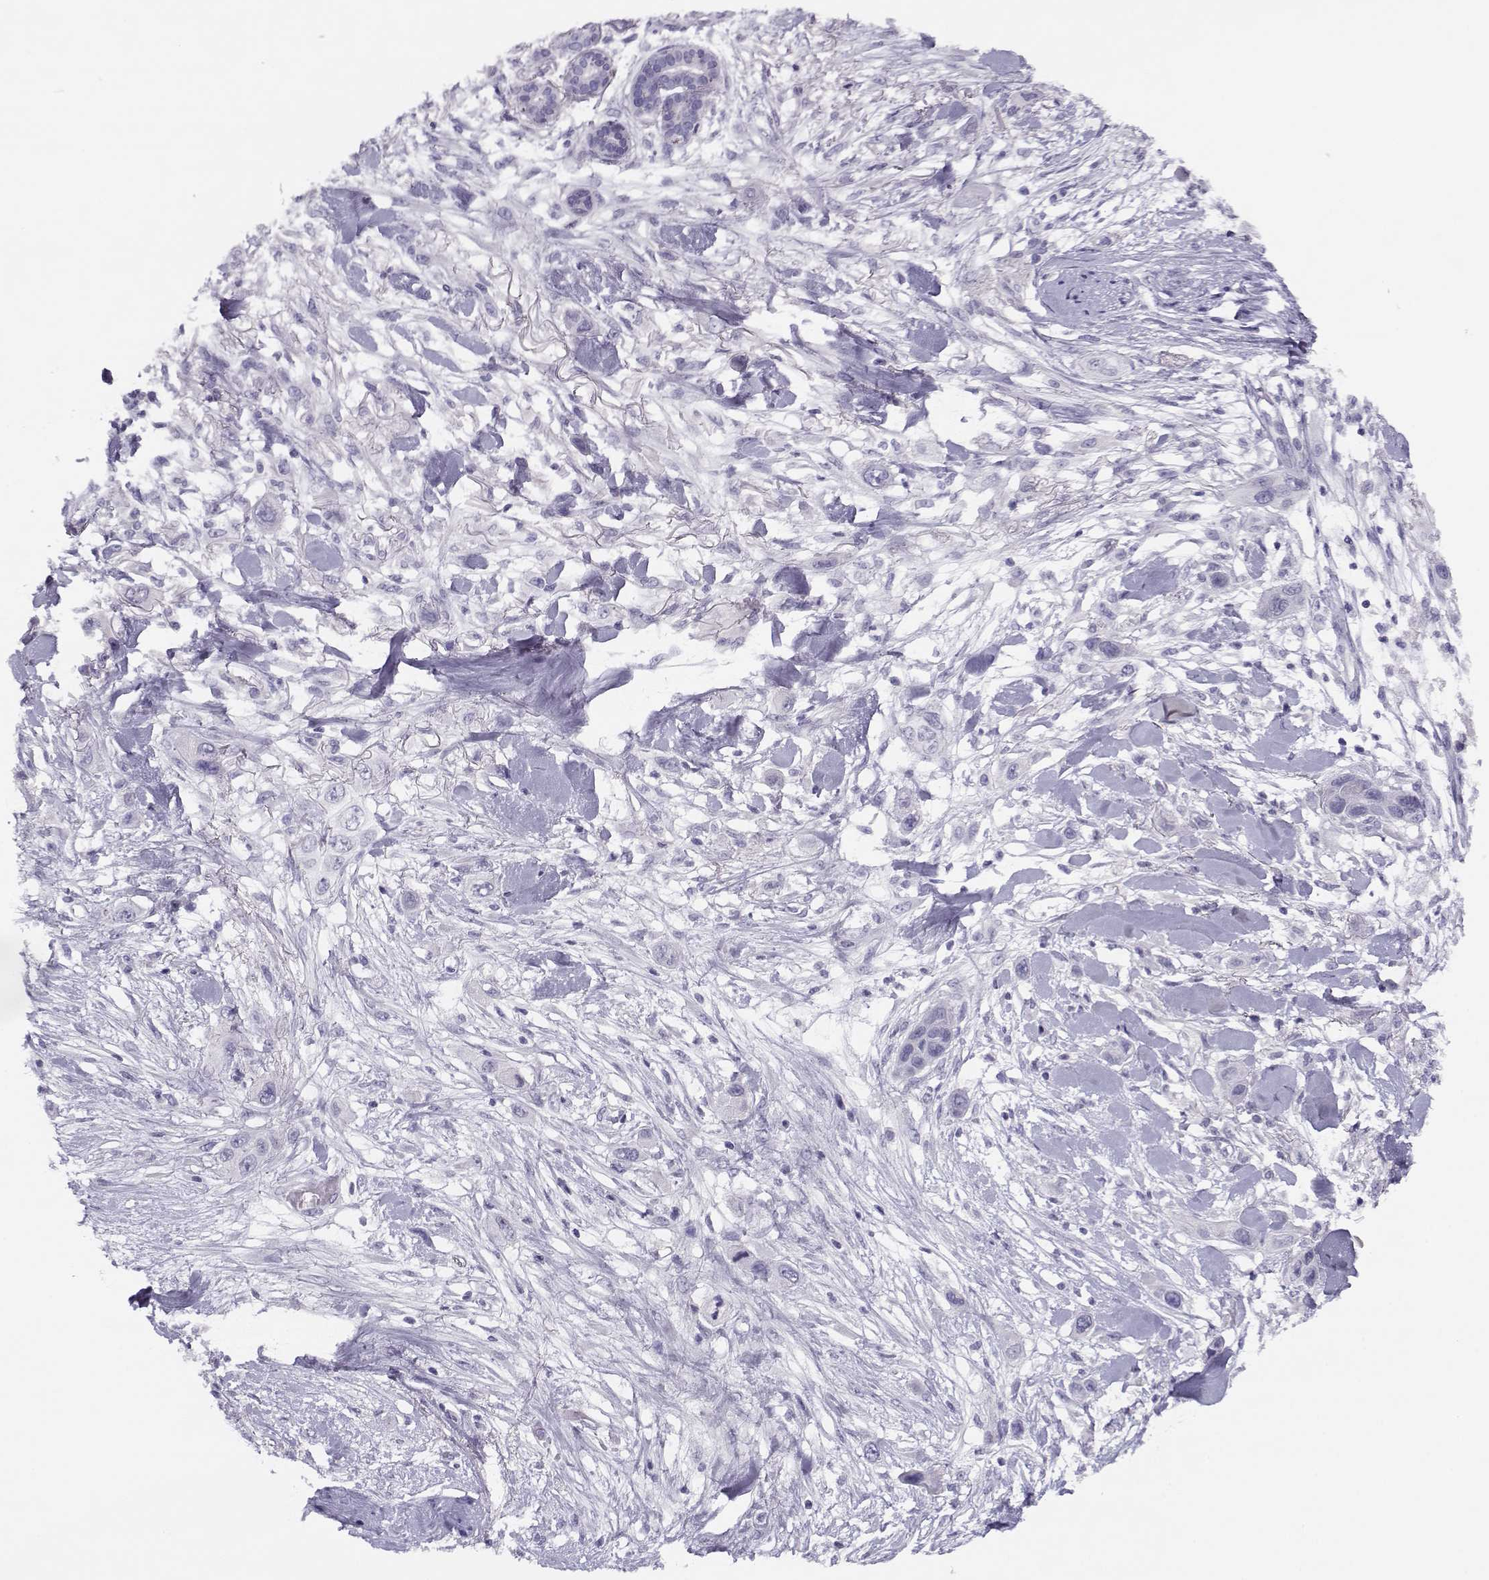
{"staining": {"intensity": "negative", "quantity": "none", "location": "none"}, "tissue": "skin cancer", "cell_type": "Tumor cells", "image_type": "cancer", "snomed": [{"axis": "morphology", "description": "Squamous cell carcinoma, NOS"}, {"axis": "topography", "description": "Skin"}], "caption": "Protein analysis of skin squamous cell carcinoma exhibits no significant positivity in tumor cells. (DAB IHC visualized using brightfield microscopy, high magnification).", "gene": "CFAP77", "patient": {"sex": "male", "age": 79}}